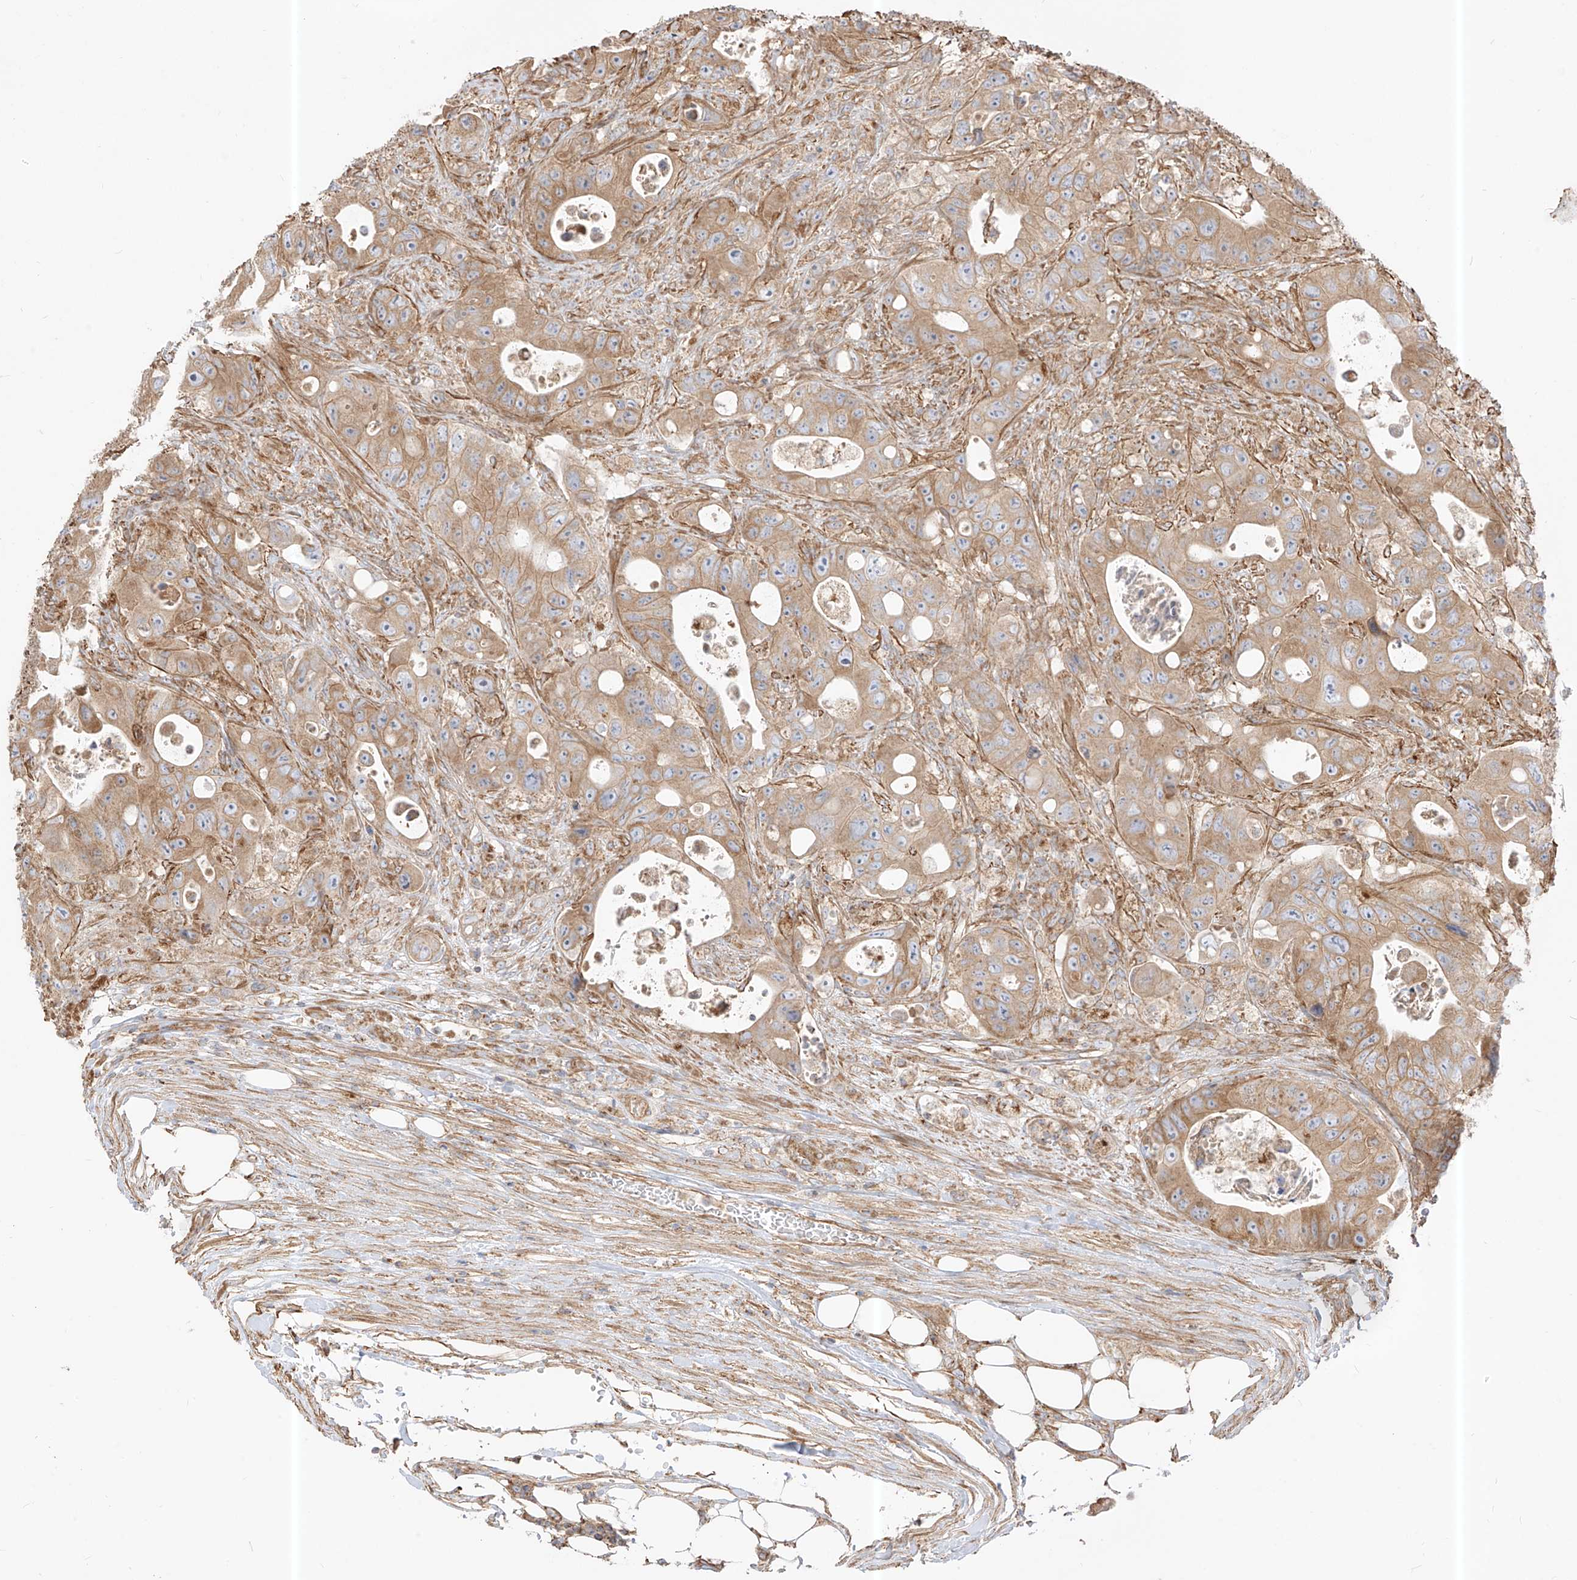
{"staining": {"intensity": "moderate", "quantity": ">75%", "location": "cytoplasmic/membranous"}, "tissue": "colorectal cancer", "cell_type": "Tumor cells", "image_type": "cancer", "snomed": [{"axis": "morphology", "description": "Adenocarcinoma, NOS"}, {"axis": "topography", "description": "Colon"}], "caption": "Protein expression analysis of human colorectal adenocarcinoma reveals moderate cytoplasmic/membranous expression in about >75% of tumor cells.", "gene": "PLCL1", "patient": {"sex": "female", "age": 46}}